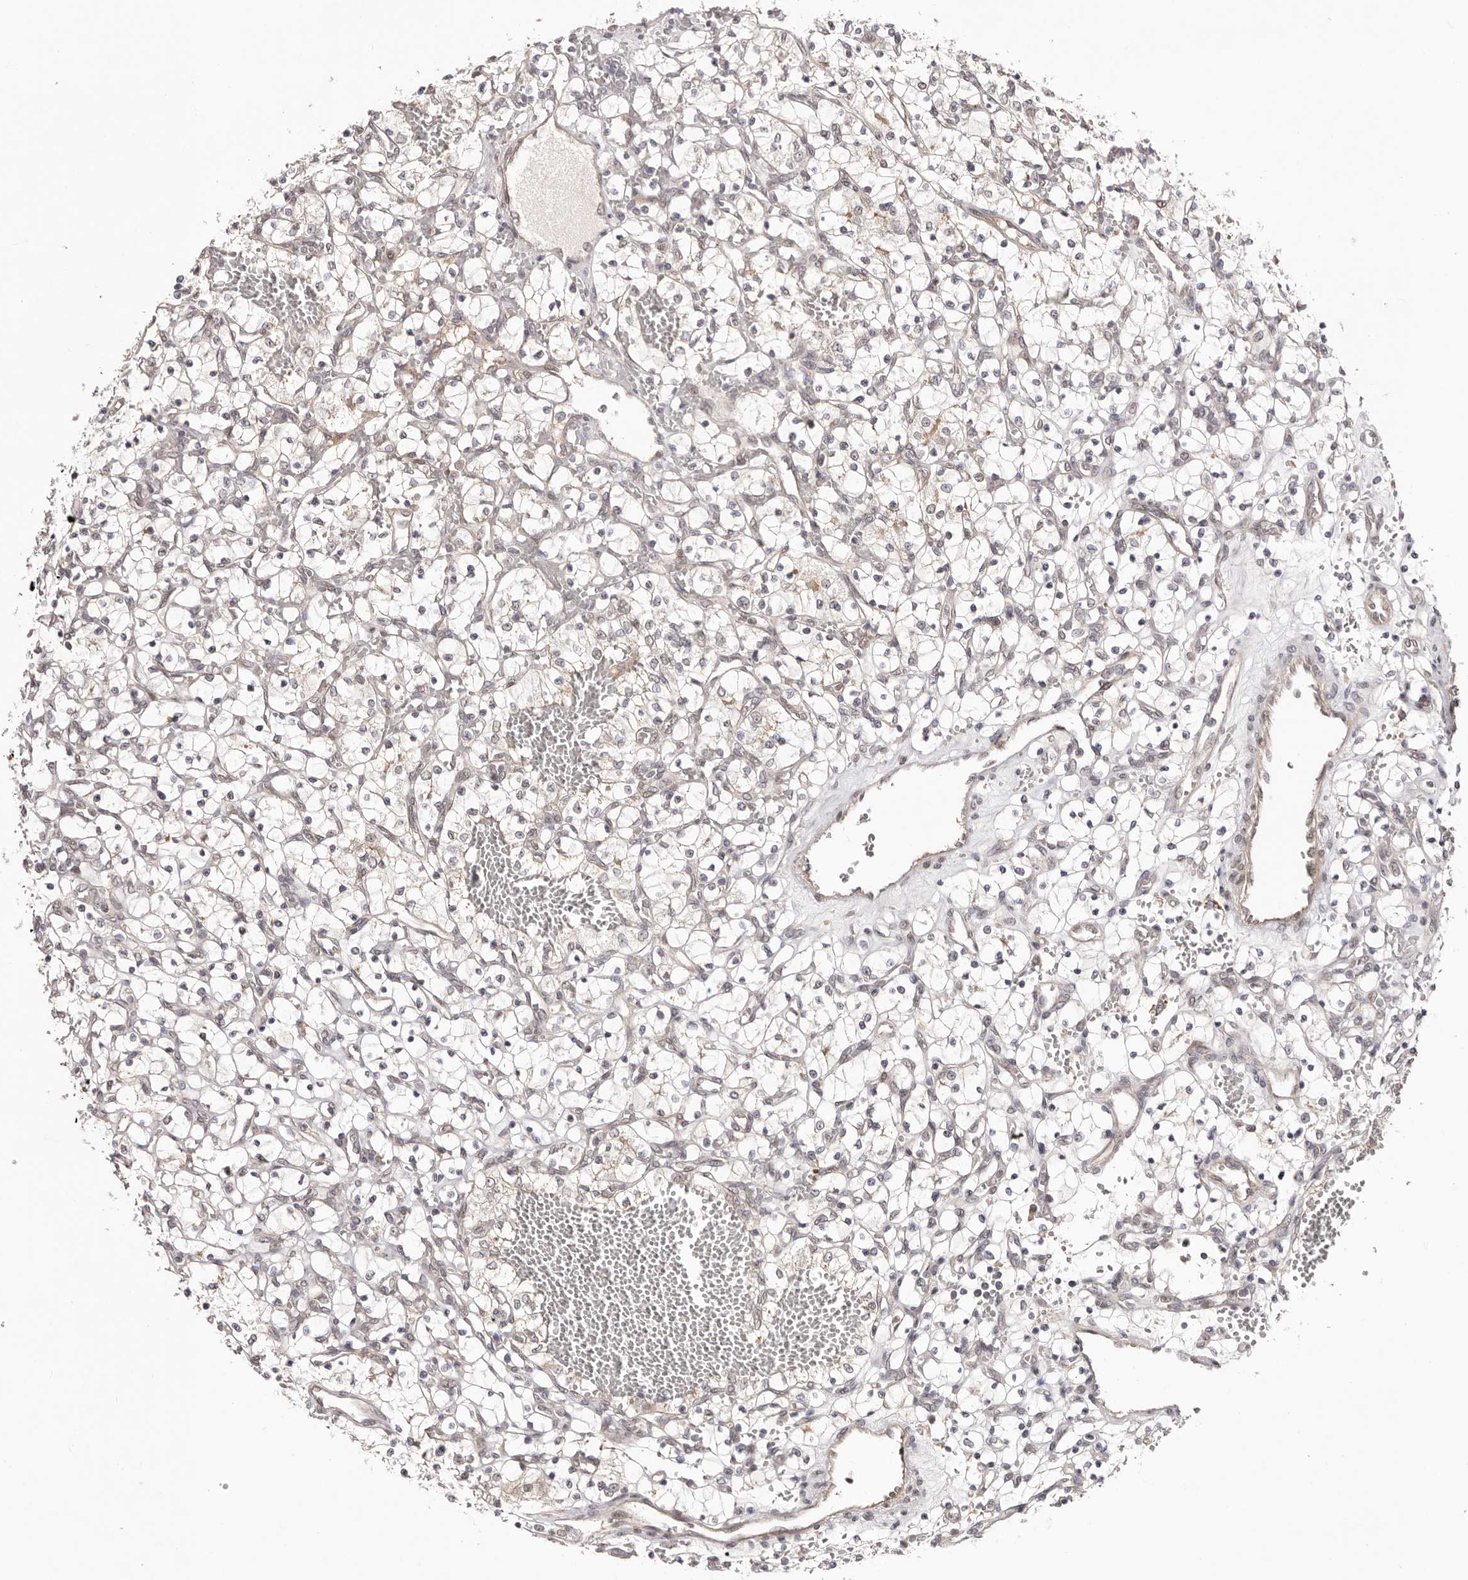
{"staining": {"intensity": "negative", "quantity": "none", "location": "none"}, "tissue": "renal cancer", "cell_type": "Tumor cells", "image_type": "cancer", "snomed": [{"axis": "morphology", "description": "Adenocarcinoma, NOS"}, {"axis": "topography", "description": "Kidney"}], "caption": "Tumor cells show no significant protein staining in adenocarcinoma (renal).", "gene": "EGR3", "patient": {"sex": "female", "age": 69}}